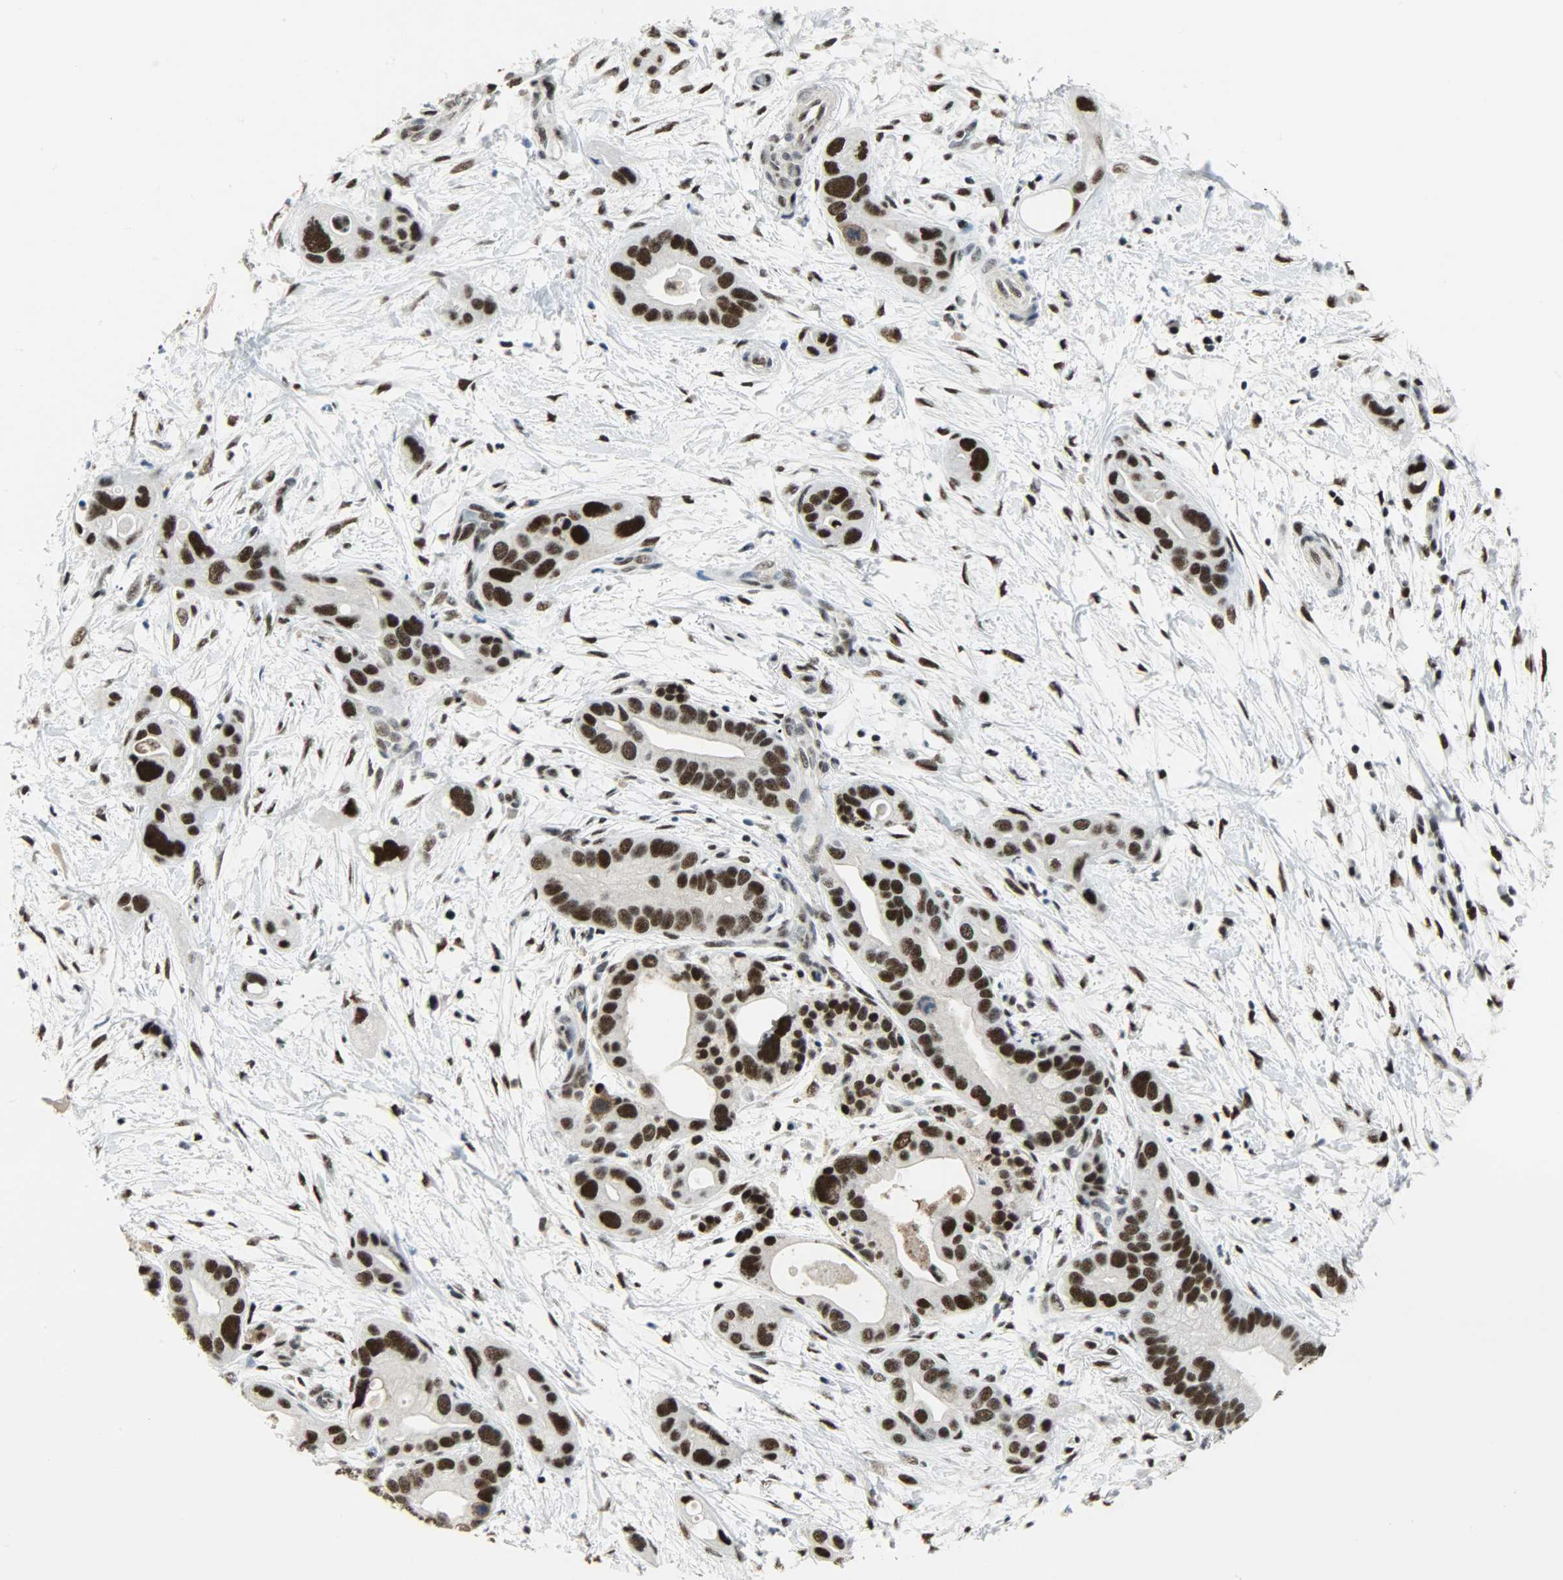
{"staining": {"intensity": "strong", "quantity": ">75%", "location": "nuclear"}, "tissue": "pancreatic cancer", "cell_type": "Tumor cells", "image_type": "cancer", "snomed": [{"axis": "morphology", "description": "Adenocarcinoma, NOS"}, {"axis": "topography", "description": "Pancreas"}], "caption": "Human pancreatic adenocarcinoma stained with a brown dye exhibits strong nuclear positive positivity in approximately >75% of tumor cells.", "gene": "SSB", "patient": {"sex": "female", "age": 77}}